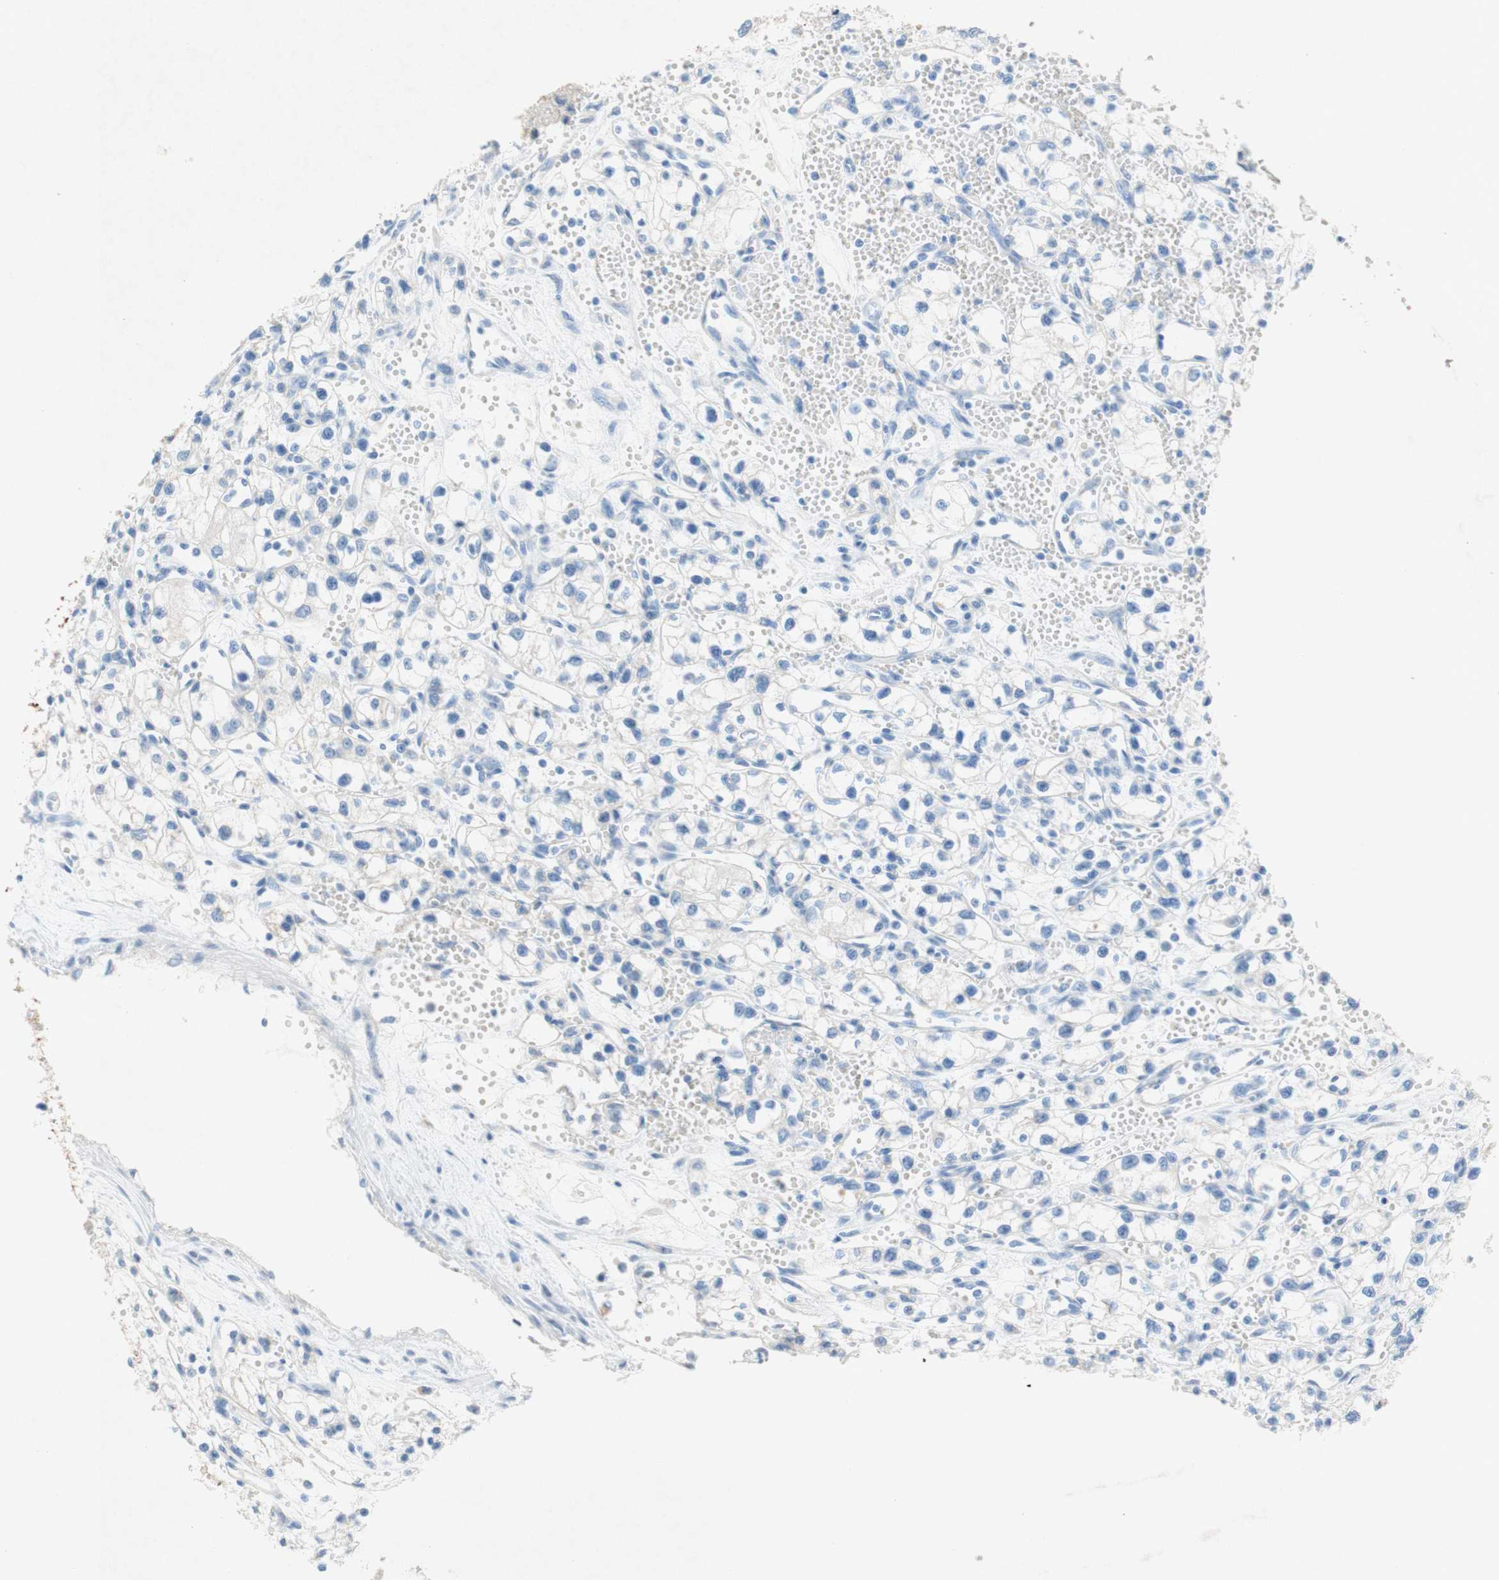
{"staining": {"intensity": "negative", "quantity": "none", "location": "none"}, "tissue": "renal cancer", "cell_type": "Tumor cells", "image_type": "cancer", "snomed": [{"axis": "morphology", "description": "Normal tissue, NOS"}, {"axis": "morphology", "description": "Adenocarcinoma, NOS"}, {"axis": "topography", "description": "Kidney"}], "caption": "This is a histopathology image of immunohistochemistry (IHC) staining of renal adenocarcinoma, which shows no expression in tumor cells. The staining was performed using DAB to visualize the protein expression in brown, while the nuclei were stained in blue with hematoxylin (Magnification: 20x).", "gene": "POLR2J3", "patient": {"sex": "male", "age": 59}}